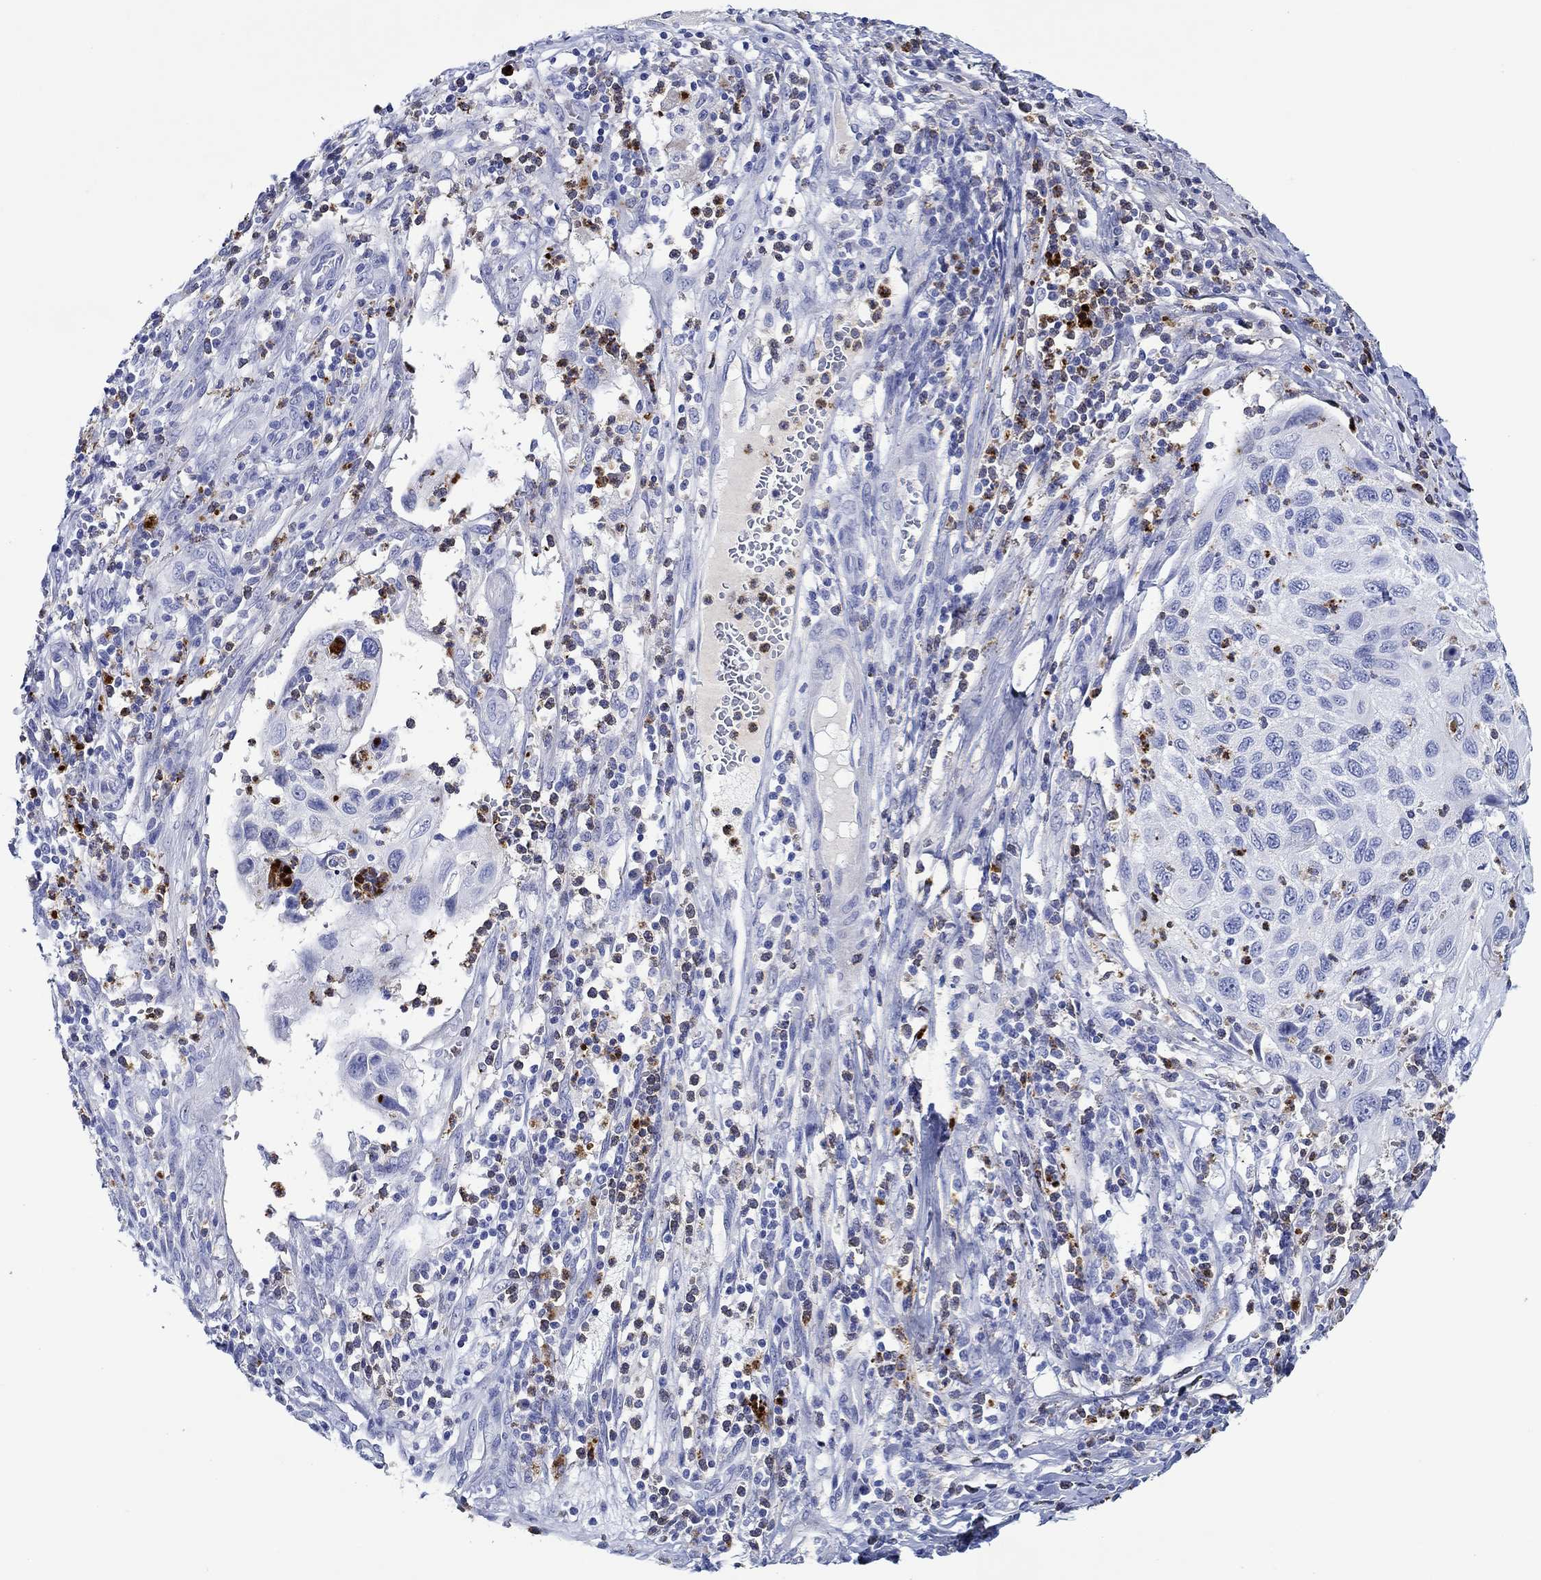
{"staining": {"intensity": "negative", "quantity": "none", "location": "none"}, "tissue": "cervical cancer", "cell_type": "Tumor cells", "image_type": "cancer", "snomed": [{"axis": "morphology", "description": "Squamous cell carcinoma, NOS"}, {"axis": "topography", "description": "Cervix"}], "caption": "DAB (3,3'-diaminobenzidine) immunohistochemical staining of cervical squamous cell carcinoma displays no significant positivity in tumor cells.", "gene": "EPX", "patient": {"sex": "female", "age": 70}}